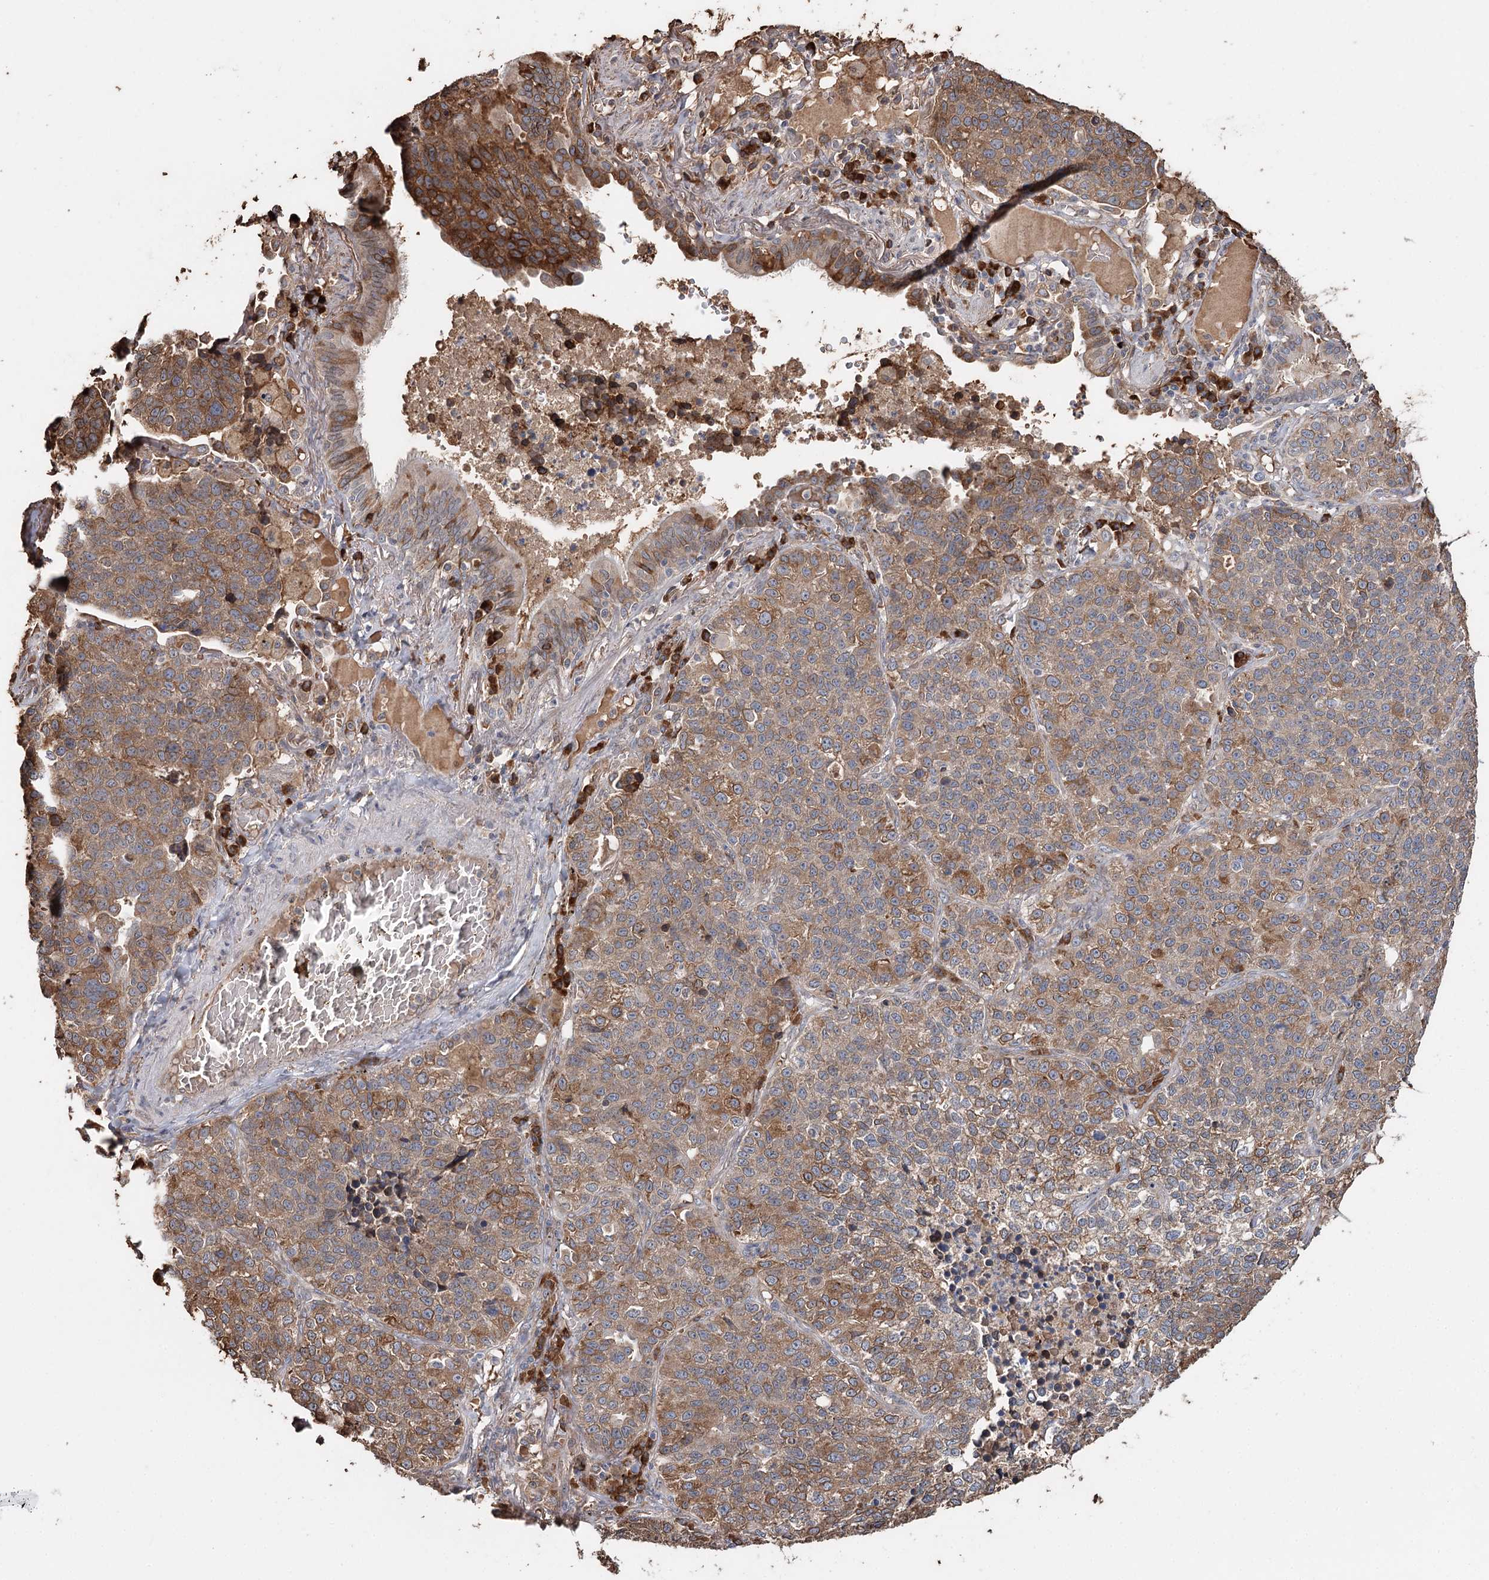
{"staining": {"intensity": "moderate", "quantity": ">75%", "location": "cytoplasmic/membranous"}, "tissue": "lung cancer", "cell_type": "Tumor cells", "image_type": "cancer", "snomed": [{"axis": "morphology", "description": "Adenocarcinoma, NOS"}, {"axis": "topography", "description": "Lung"}], "caption": "Brown immunohistochemical staining in human lung cancer exhibits moderate cytoplasmic/membranous expression in approximately >75% of tumor cells.", "gene": "SYVN1", "patient": {"sex": "male", "age": 49}}